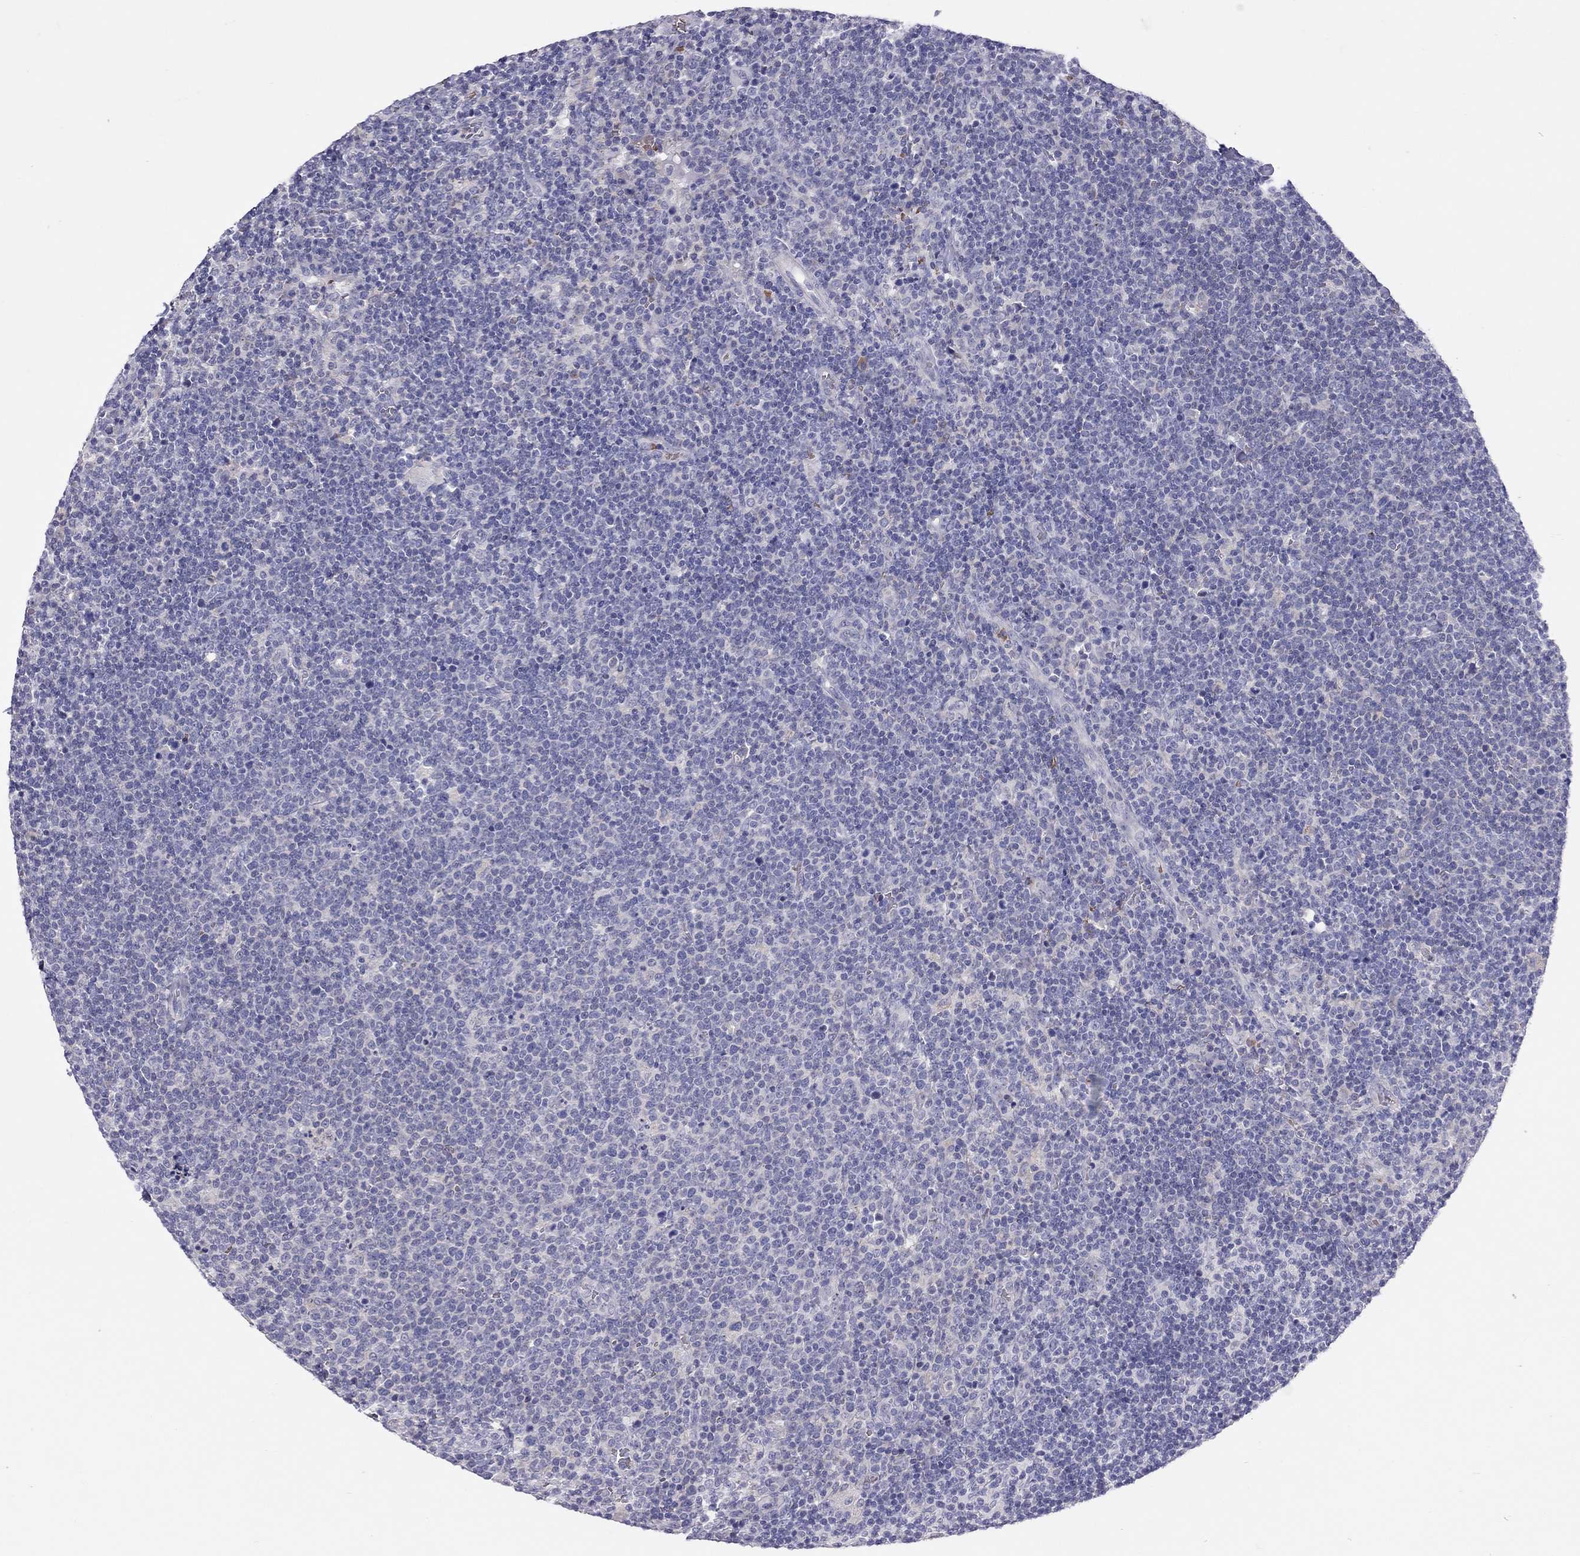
{"staining": {"intensity": "negative", "quantity": "none", "location": "none"}, "tissue": "lymphoma", "cell_type": "Tumor cells", "image_type": "cancer", "snomed": [{"axis": "morphology", "description": "Malignant lymphoma, non-Hodgkin's type, High grade"}, {"axis": "topography", "description": "Lymph node"}], "caption": "Histopathology image shows no protein staining in tumor cells of high-grade malignant lymphoma, non-Hodgkin's type tissue. (Stains: DAB (3,3'-diaminobenzidine) immunohistochemistry (IHC) with hematoxylin counter stain, Microscopy: brightfield microscopy at high magnification).", "gene": "FRMD1", "patient": {"sex": "male", "age": 61}}